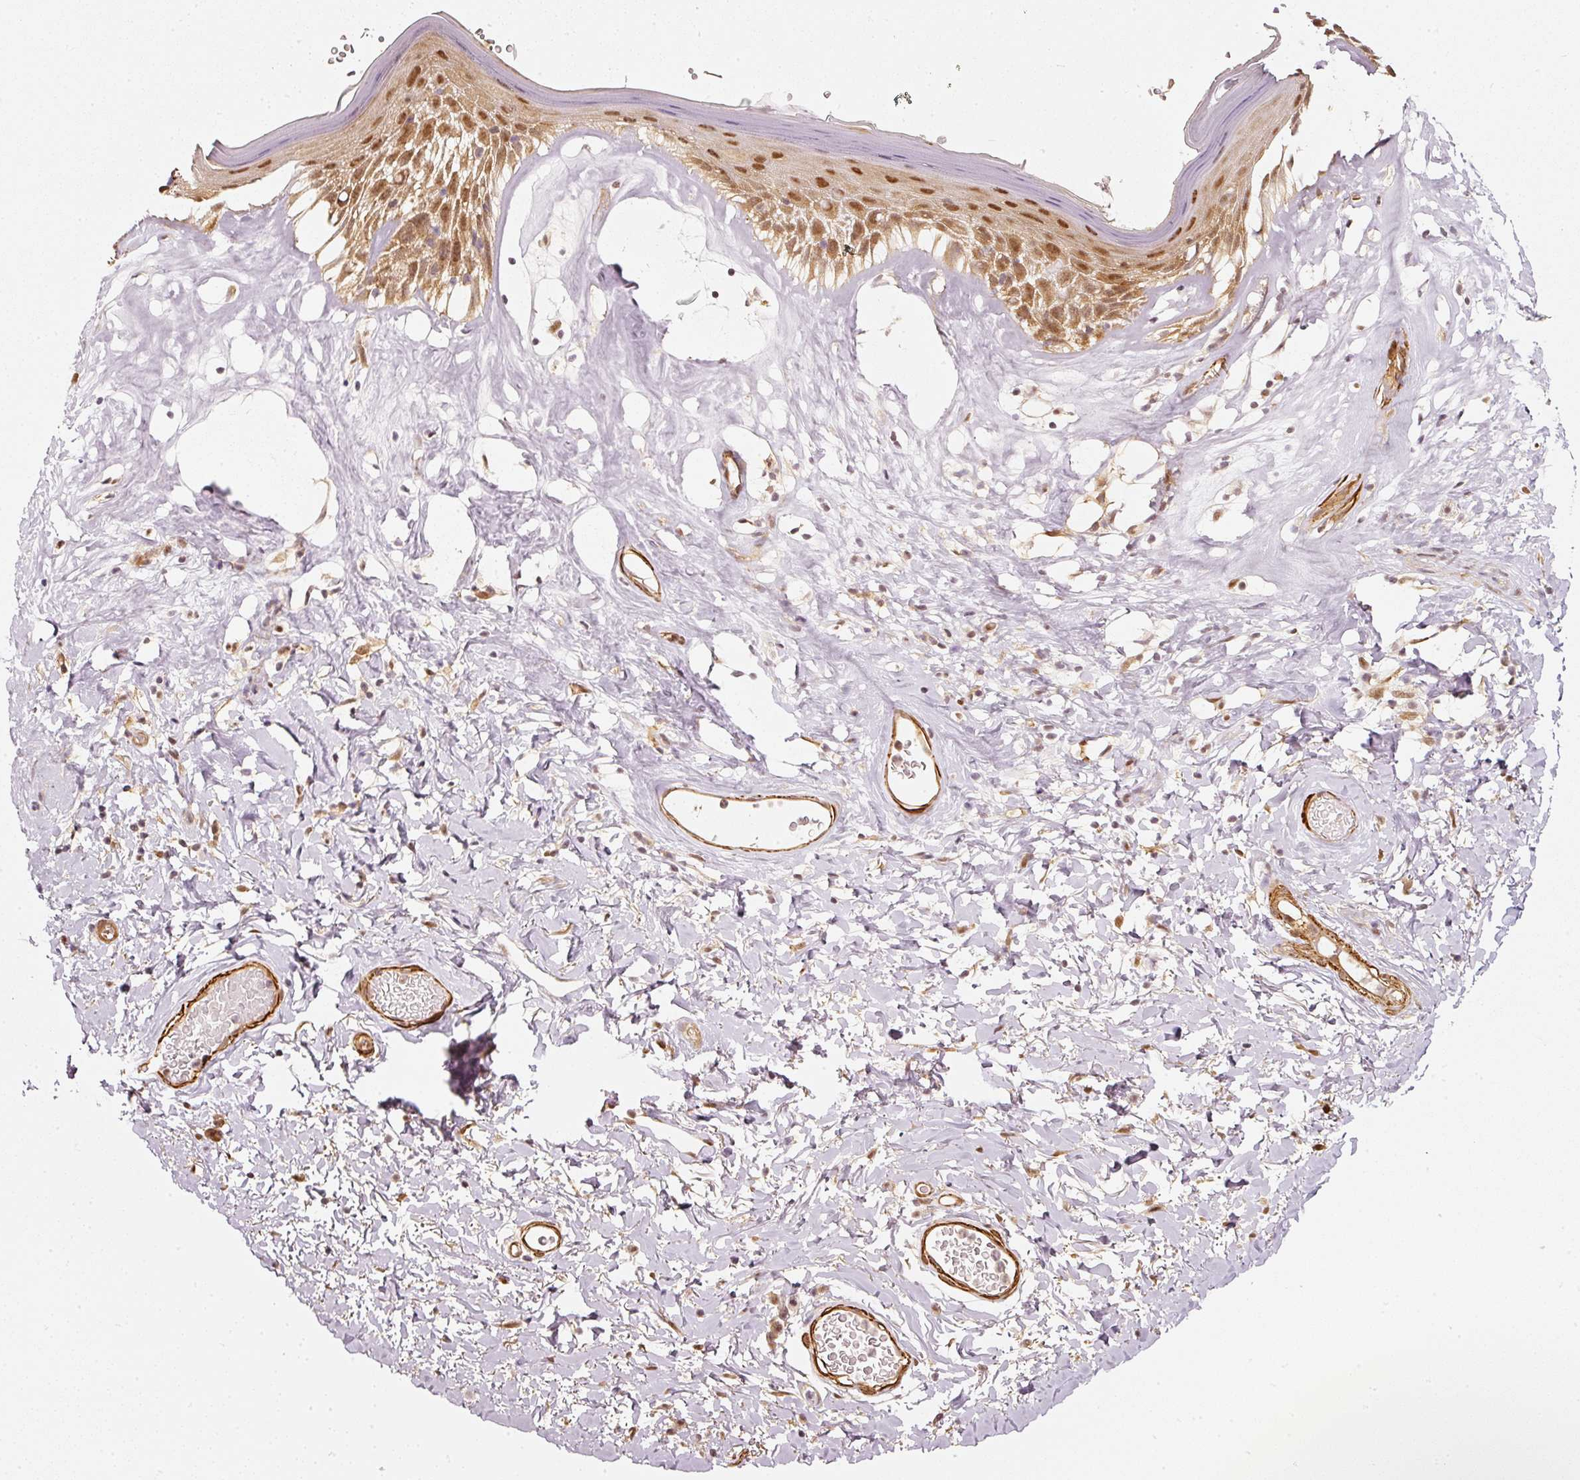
{"staining": {"intensity": "moderate", "quantity": ">75%", "location": "nuclear"}, "tissue": "skin", "cell_type": "Epidermal cells", "image_type": "normal", "snomed": [{"axis": "morphology", "description": "Normal tissue, NOS"}, {"axis": "morphology", "description": "Inflammation, NOS"}, {"axis": "topography", "description": "Vulva"}], "caption": "Immunohistochemical staining of unremarkable human skin demonstrates moderate nuclear protein positivity in approximately >75% of epidermal cells. (Stains: DAB in brown, nuclei in blue, Microscopy: brightfield microscopy at high magnification).", "gene": "PSMD1", "patient": {"sex": "female", "age": 86}}